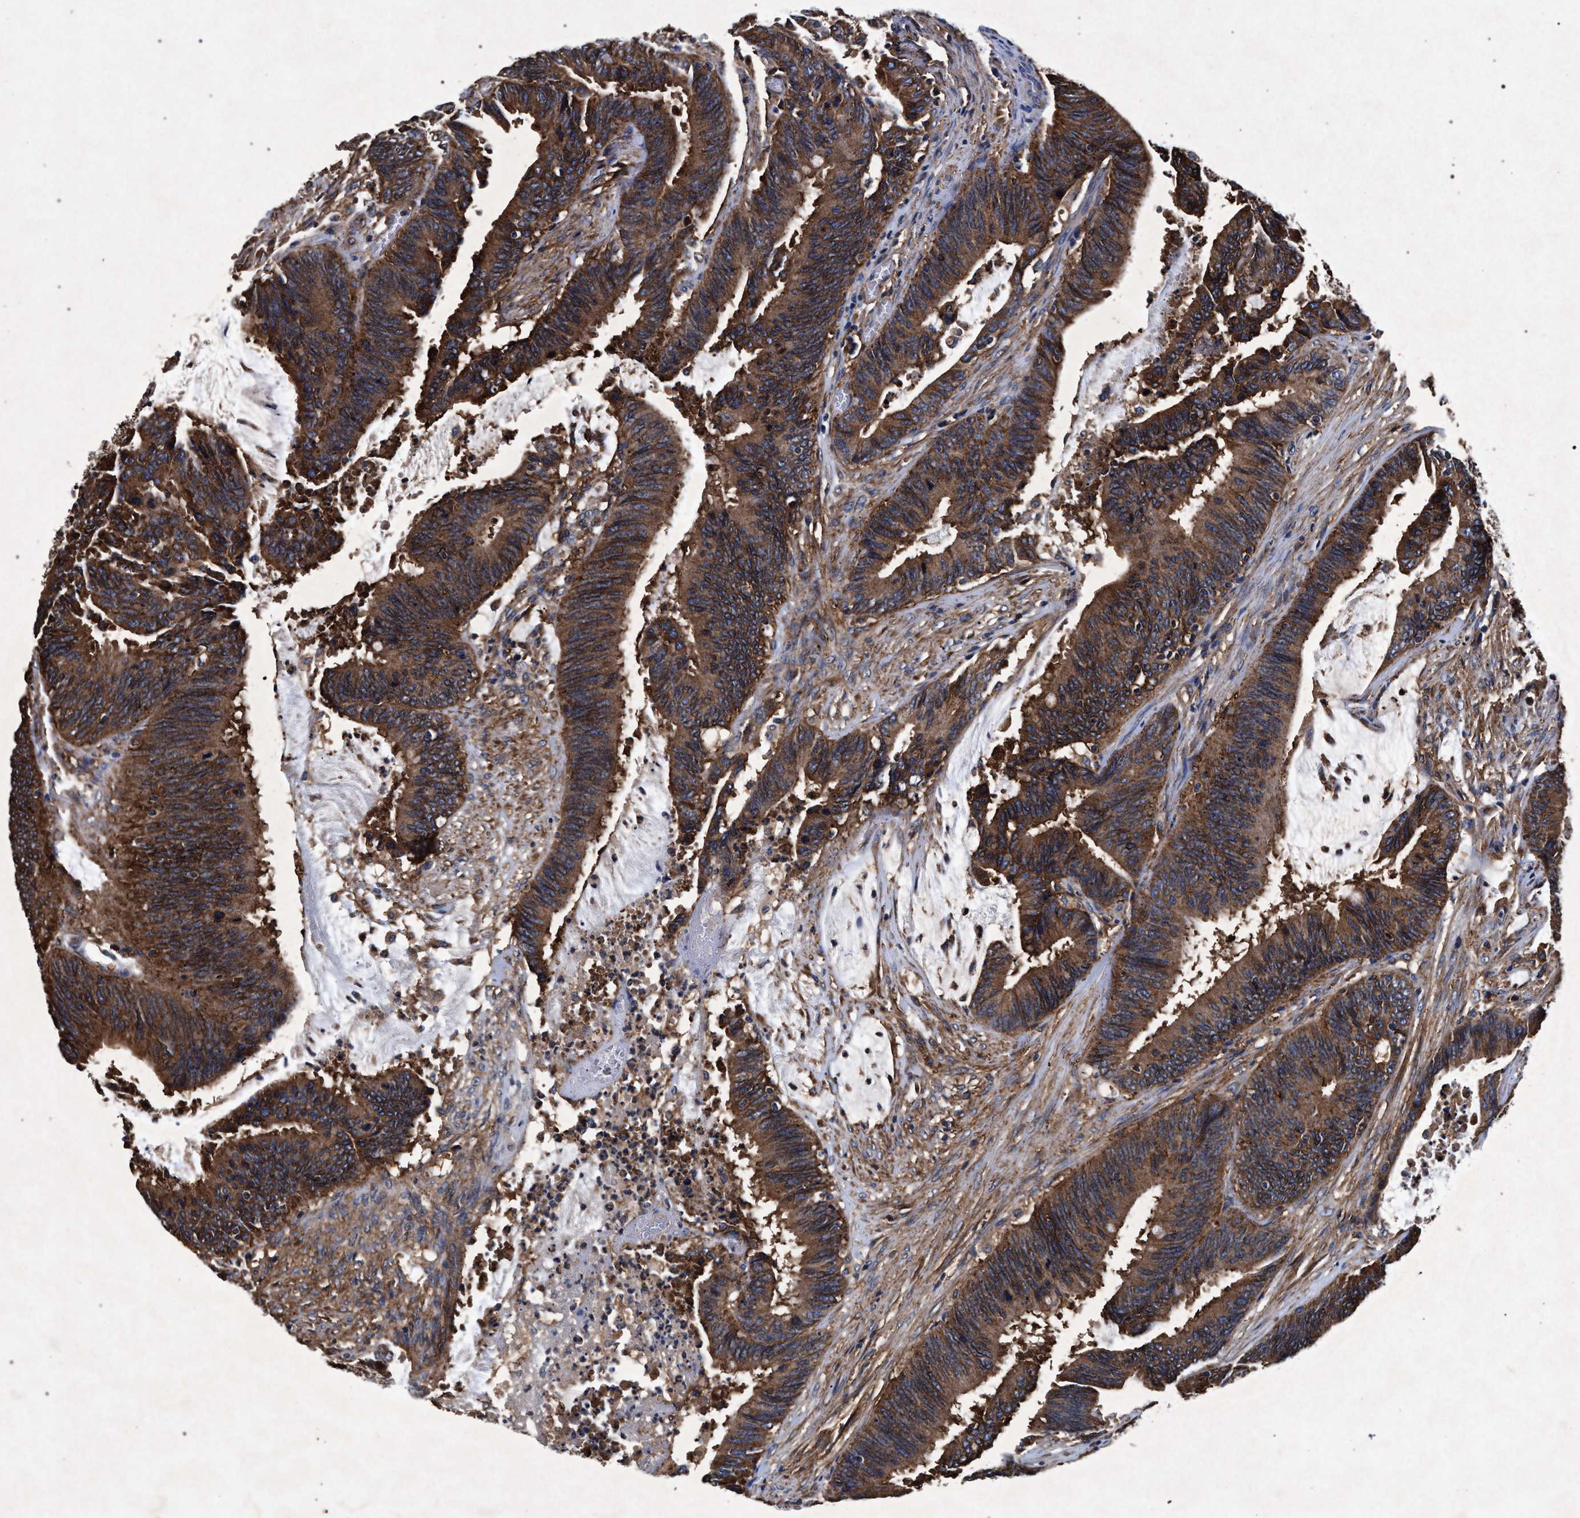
{"staining": {"intensity": "moderate", "quantity": ">75%", "location": "cytoplasmic/membranous"}, "tissue": "colorectal cancer", "cell_type": "Tumor cells", "image_type": "cancer", "snomed": [{"axis": "morphology", "description": "Adenocarcinoma, NOS"}, {"axis": "topography", "description": "Rectum"}], "caption": "Tumor cells demonstrate moderate cytoplasmic/membranous expression in approximately >75% of cells in adenocarcinoma (colorectal). The staining was performed using DAB to visualize the protein expression in brown, while the nuclei were stained in blue with hematoxylin (Magnification: 20x).", "gene": "MARCKS", "patient": {"sex": "female", "age": 66}}